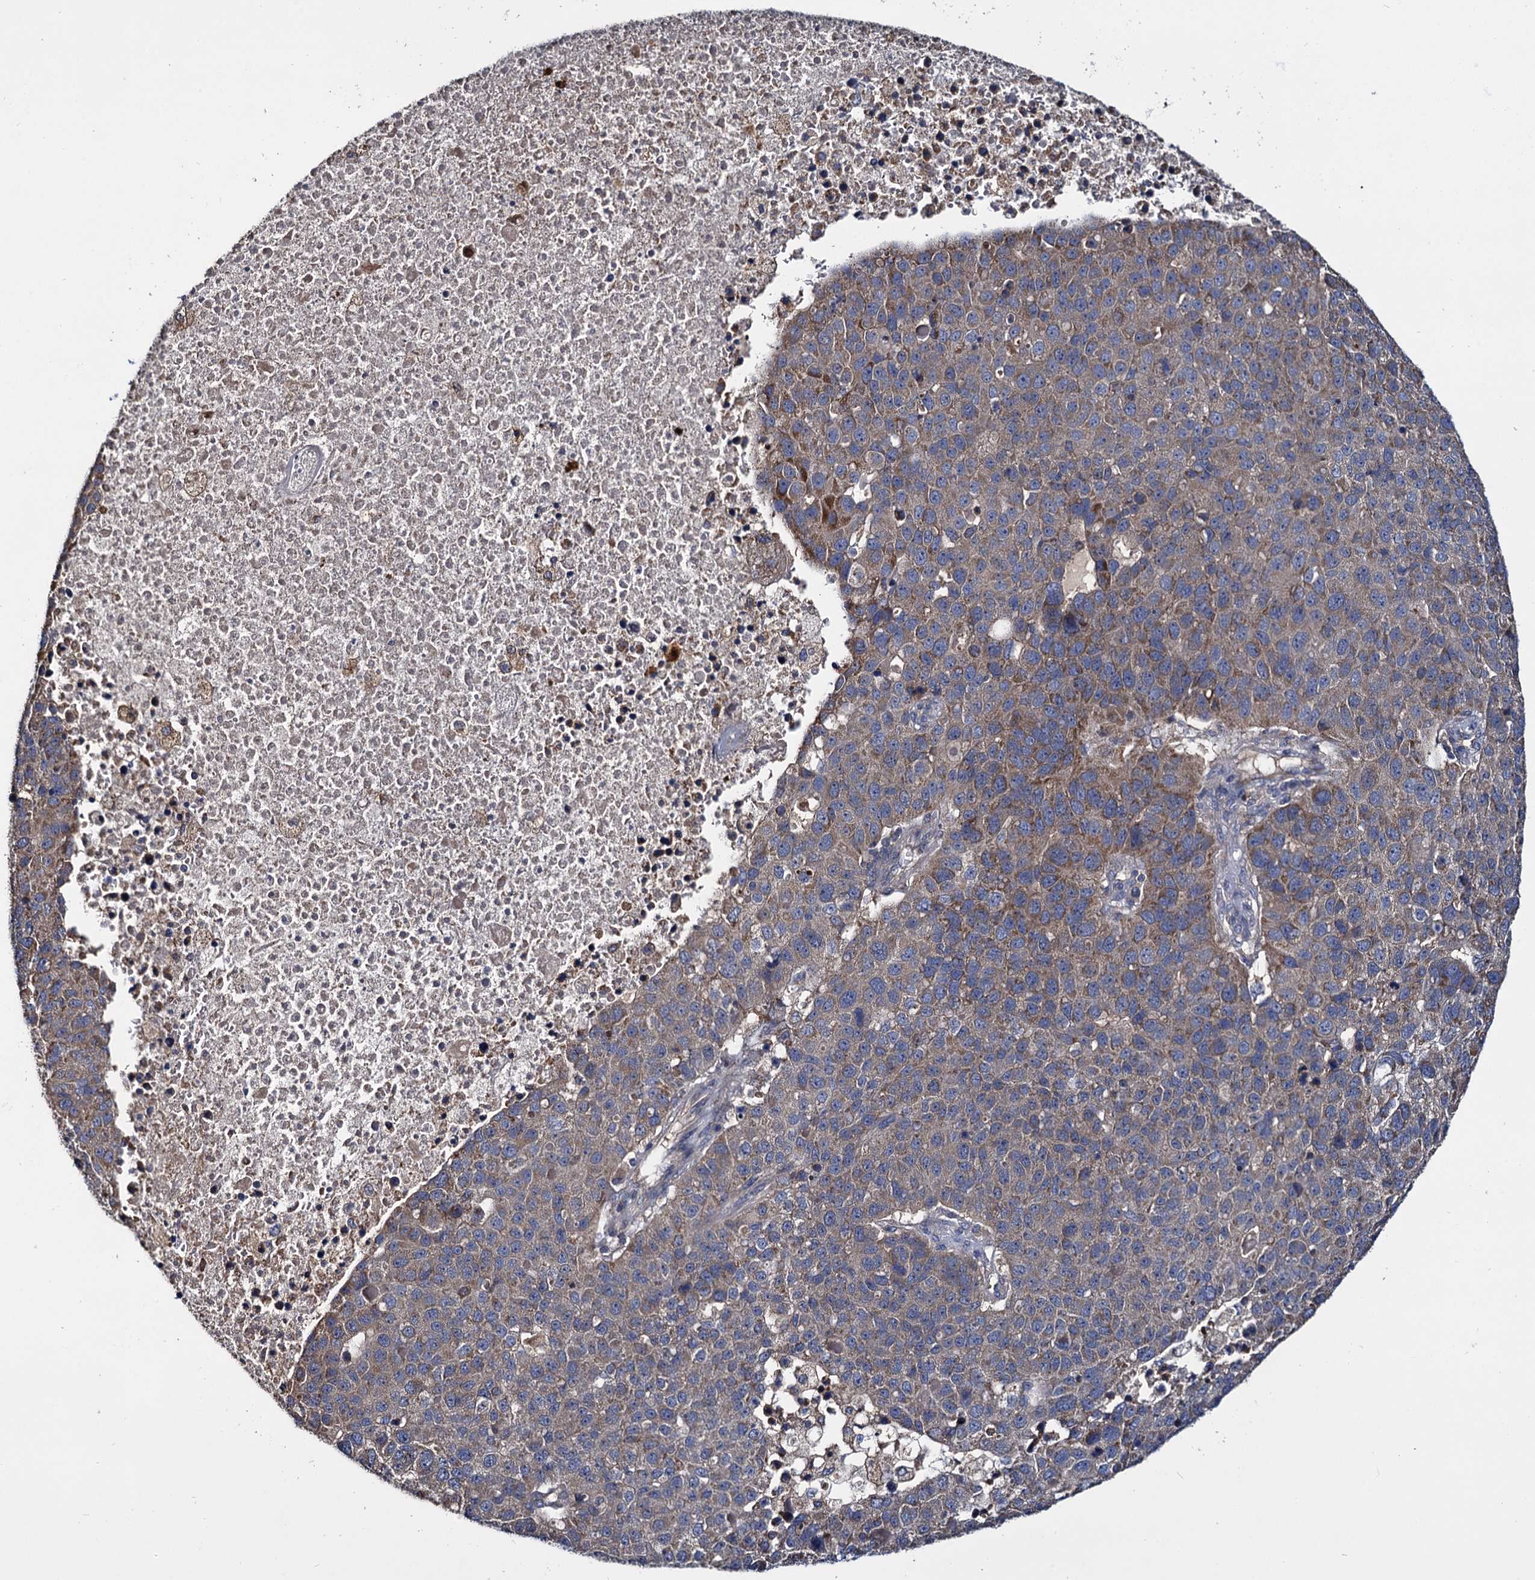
{"staining": {"intensity": "moderate", "quantity": "25%-75%", "location": "cytoplasmic/membranous"}, "tissue": "pancreatic cancer", "cell_type": "Tumor cells", "image_type": "cancer", "snomed": [{"axis": "morphology", "description": "Adenocarcinoma, NOS"}, {"axis": "topography", "description": "Pancreas"}], "caption": "Moderate cytoplasmic/membranous protein positivity is appreciated in approximately 25%-75% of tumor cells in pancreatic adenocarcinoma.", "gene": "CEP192", "patient": {"sex": "female", "age": 61}}